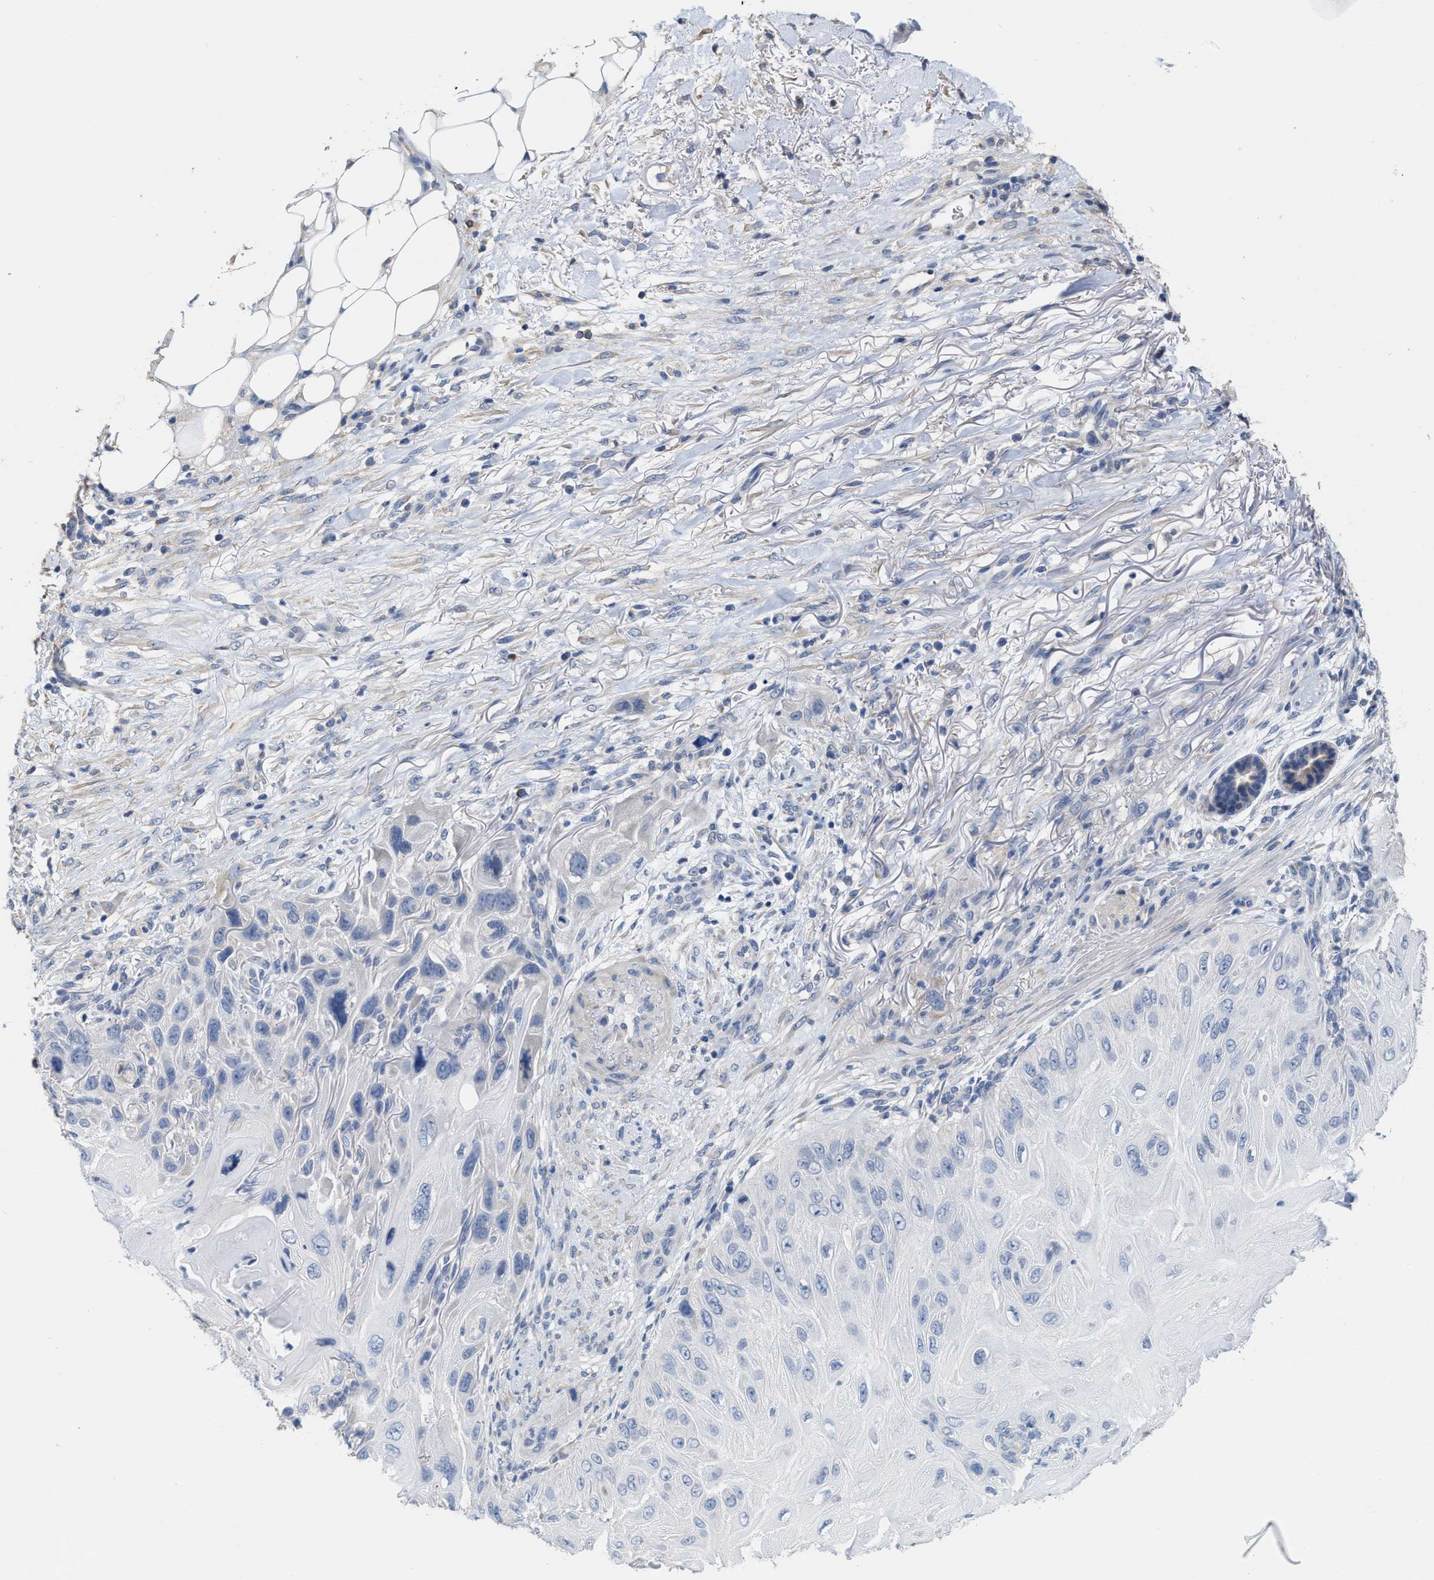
{"staining": {"intensity": "negative", "quantity": "none", "location": "none"}, "tissue": "skin cancer", "cell_type": "Tumor cells", "image_type": "cancer", "snomed": [{"axis": "morphology", "description": "Squamous cell carcinoma, NOS"}, {"axis": "topography", "description": "Skin"}], "caption": "Tumor cells show no significant protein expression in skin squamous cell carcinoma.", "gene": "RYR2", "patient": {"sex": "female", "age": 77}}